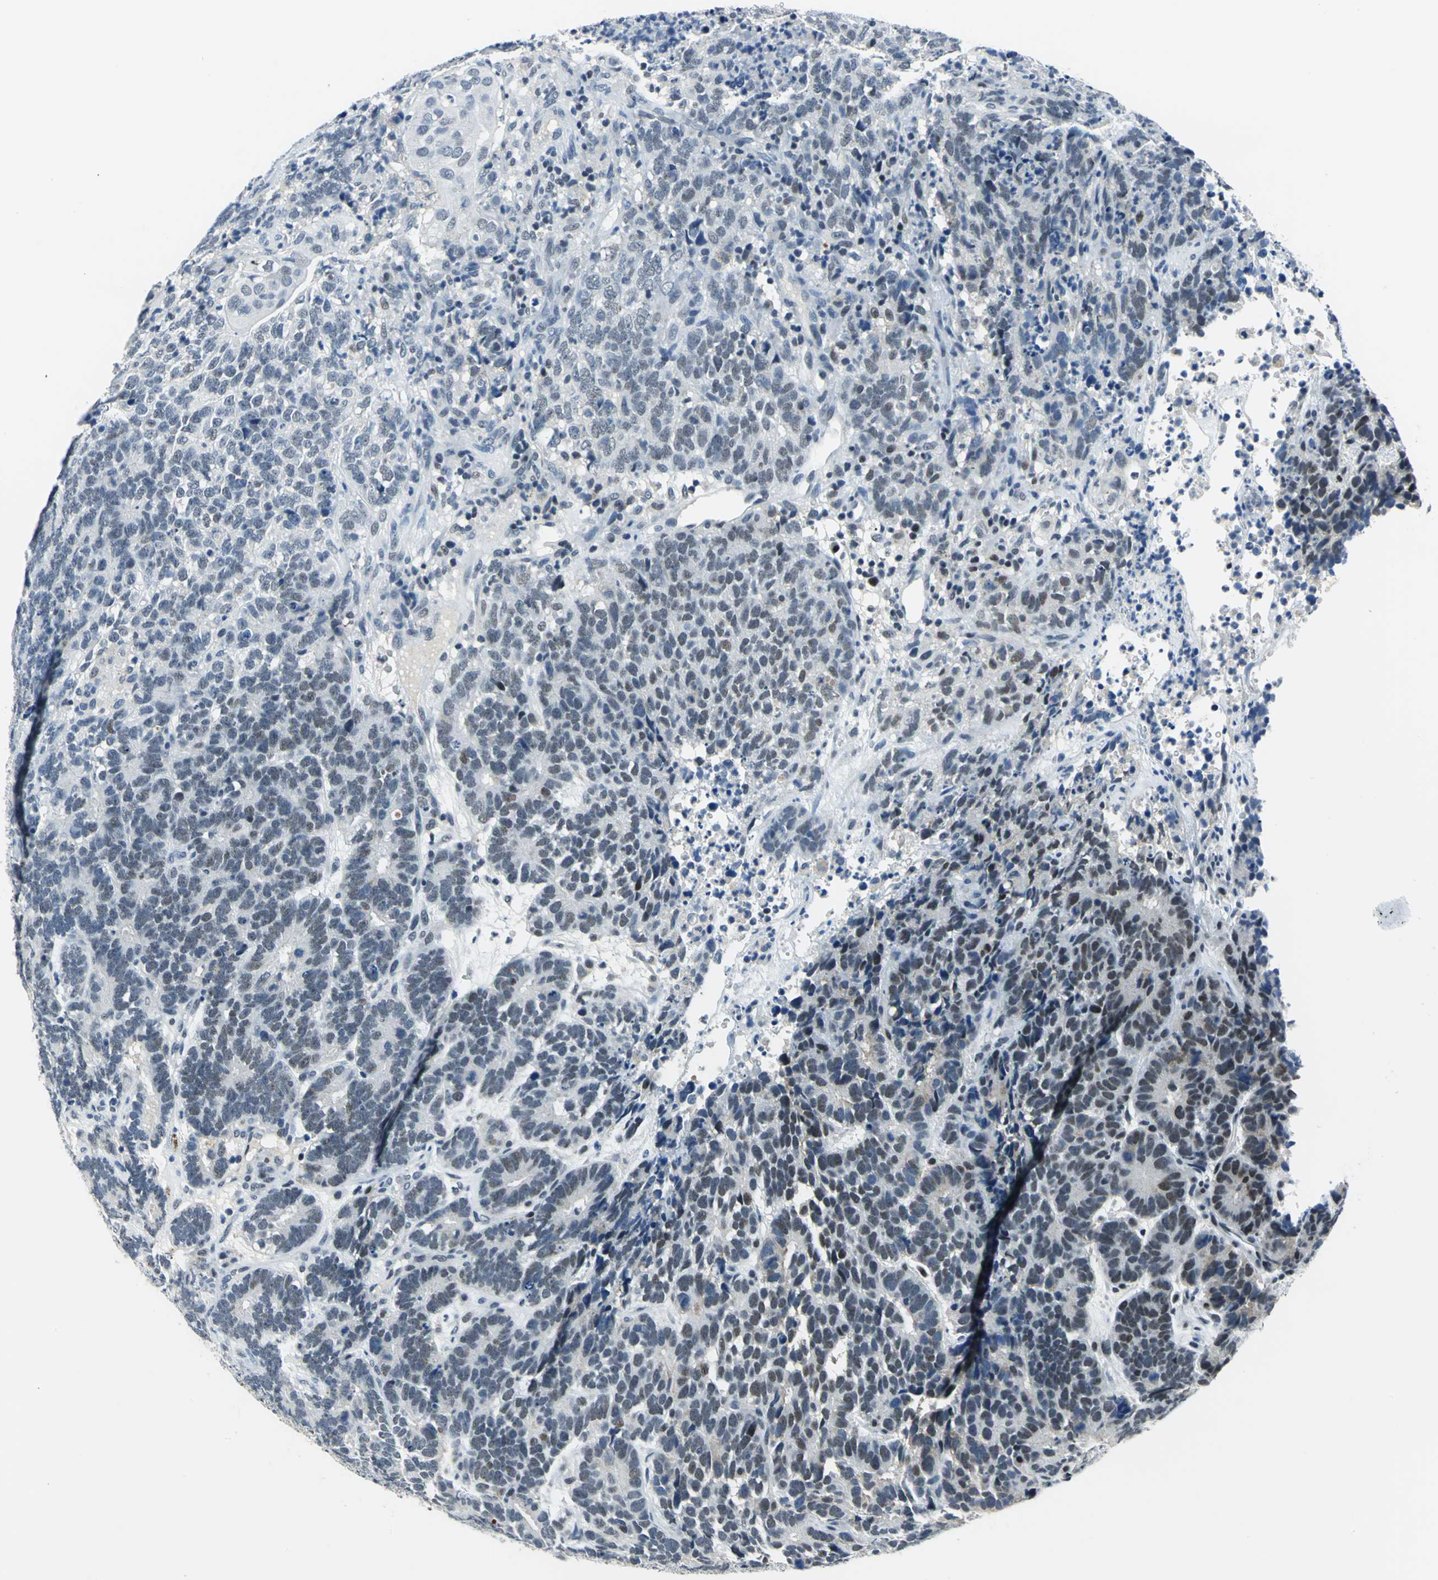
{"staining": {"intensity": "weak", "quantity": "<25%", "location": "nuclear"}, "tissue": "testis cancer", "cell_type": "Tumor cells", "image_type": "cancer", "snomed": [{"axis": "morphology", "description": "Carcinoma, Embryonal, NOS"}, {"axis": "topography", "description": "Testis"}], "caption": "DAB (3,3'-diaminobenzidine) immunohistochemical staining of human testis embryonal carcinoma displays no significant positivity in tumor cells.", "gene": "RAD17", "patient": {"sex": "male", "age": 26}}